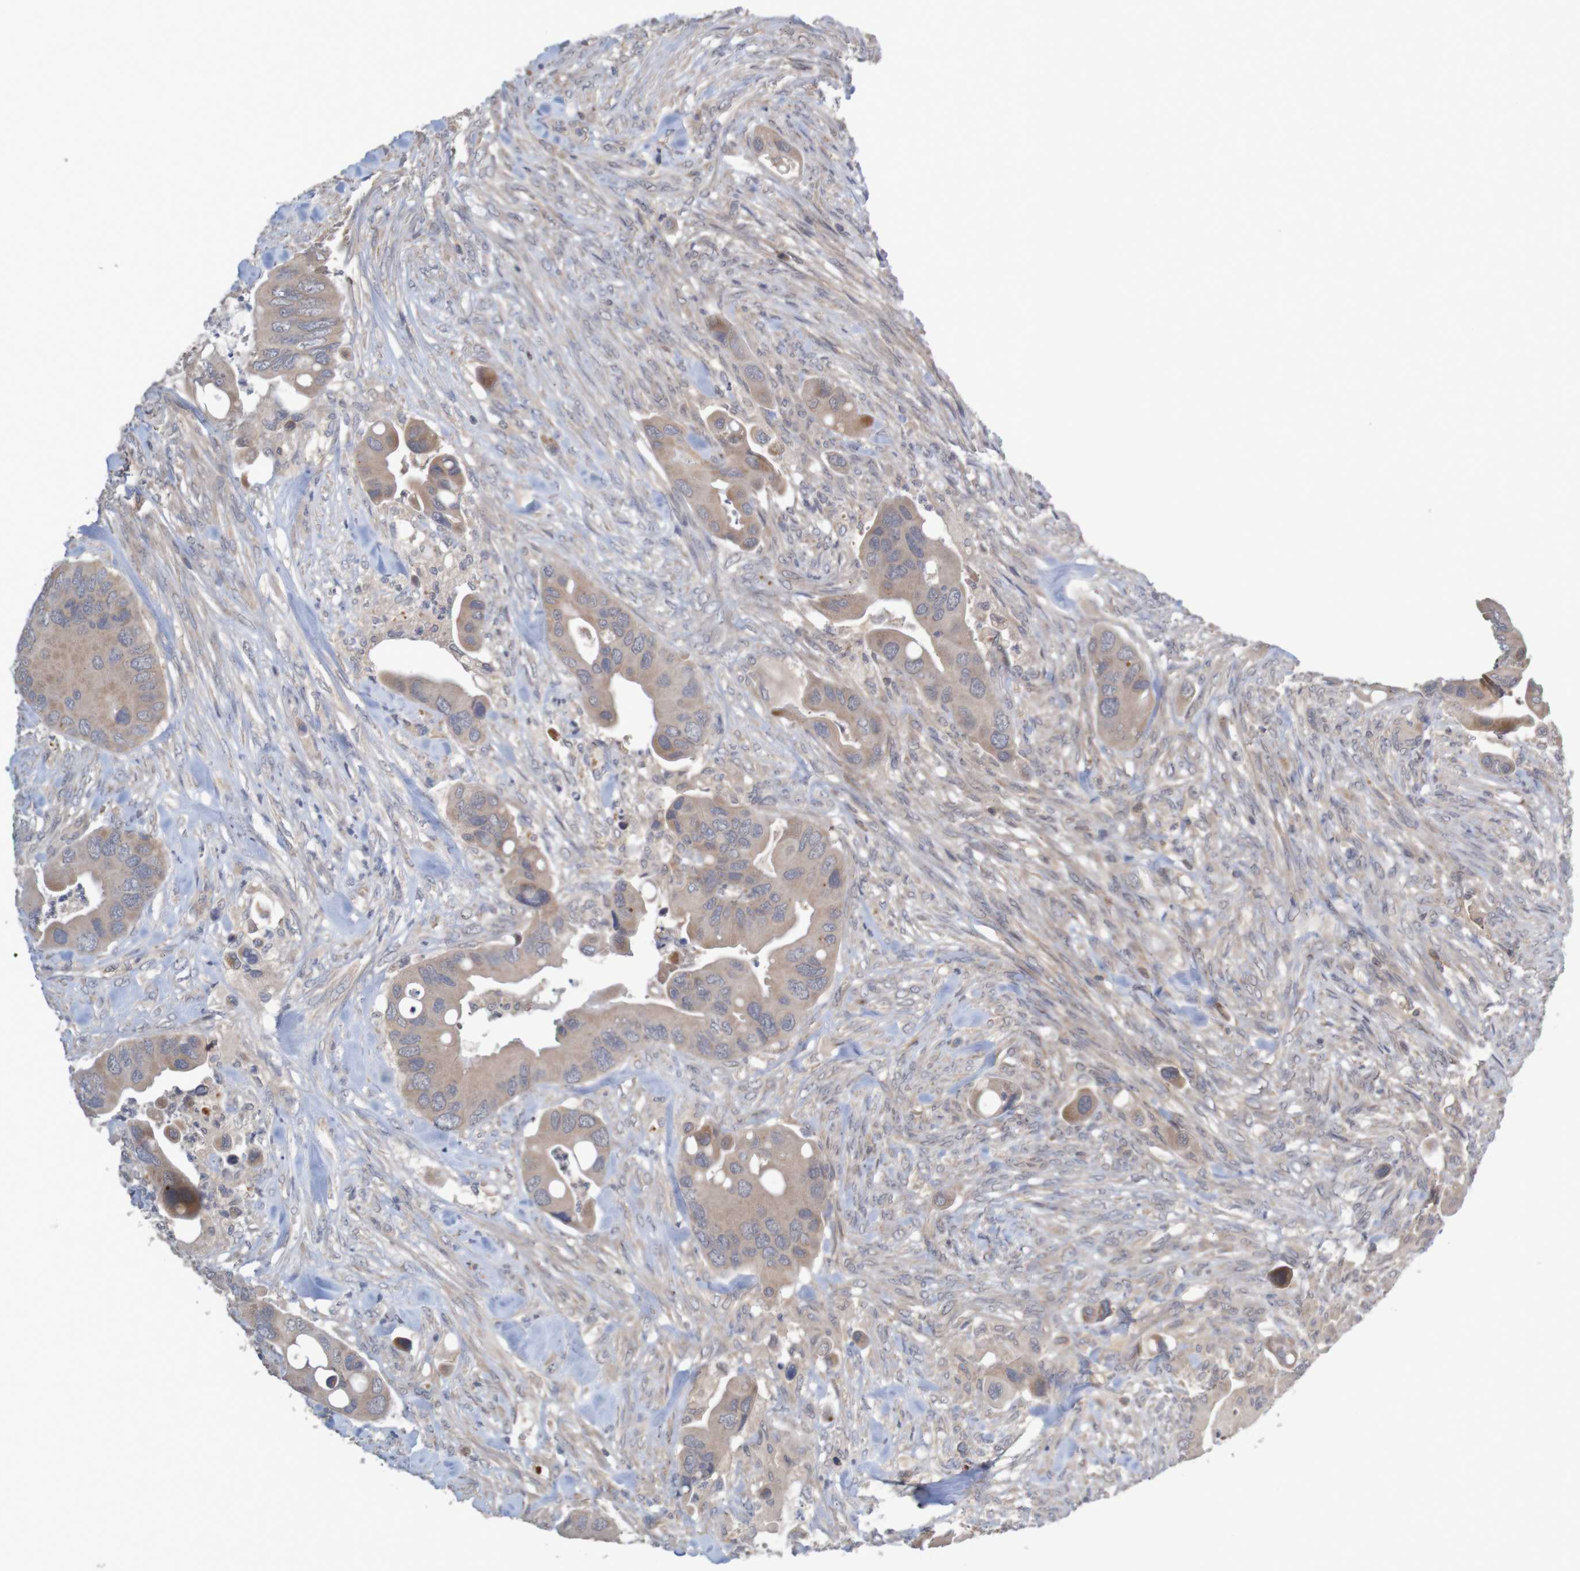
{"staining": {"intensity": "weak", "quantity": ">75%", "location": "cytoplasmic/membranous"}, "tissue": "colorectal cancer", "cell_type": "Tumor cells", "image_type": "cancer", "snomed": [{"axis": "morphology", "description": "Adenocarcinoma, NOS"}, {"axis": "topography", "description": "Rectum"}], "caption": "DAB immunohistochemical staining of human colorectal cancer (adenocarcinoma) shows weak cytoplasmic/membranous protein staining in approximately >75% of tumor cells.", "gene": "ANKK1", "patient": {"sex": "female", "age": 57}}